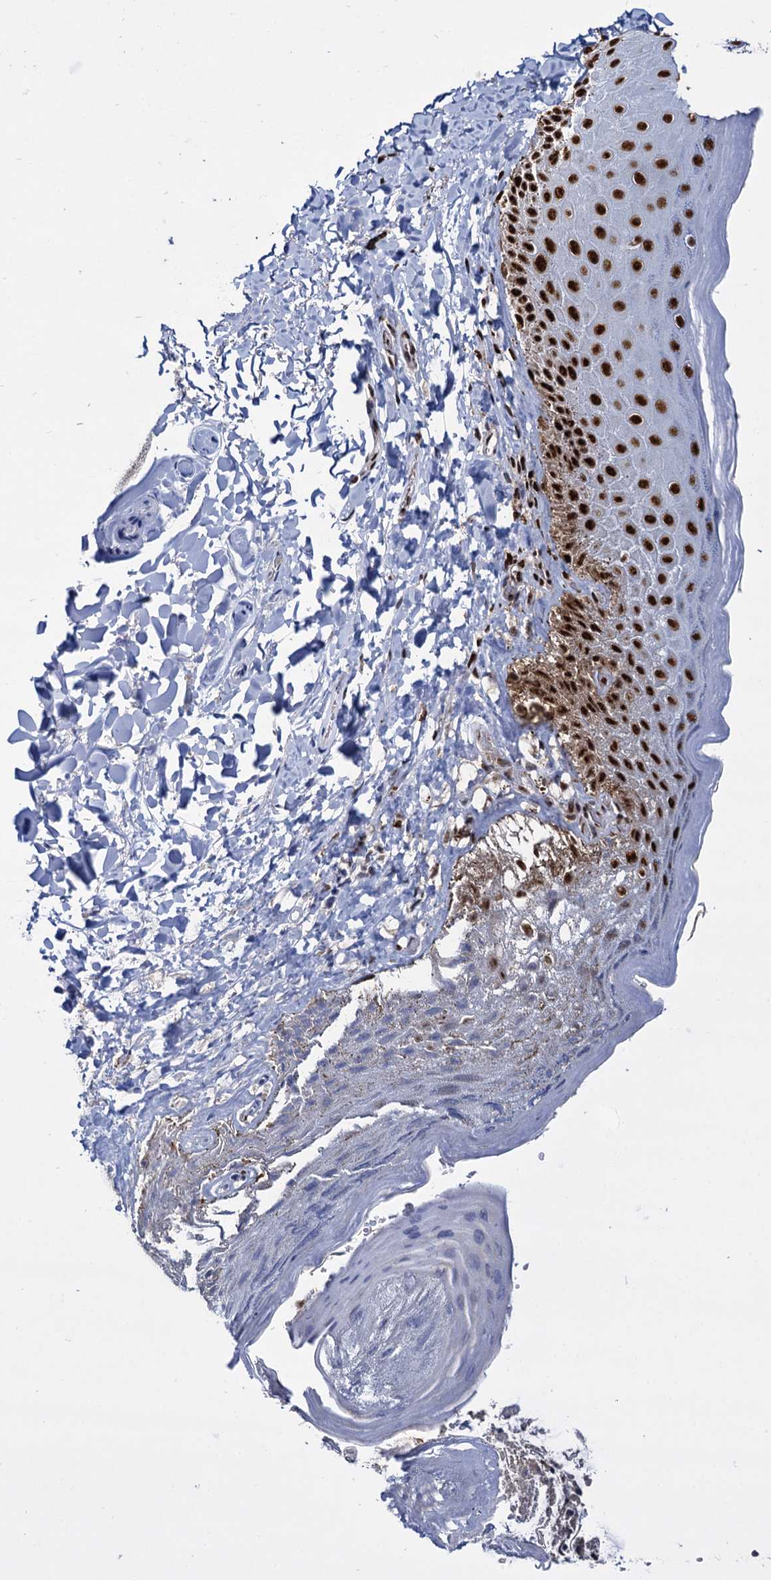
{"staining": {"intensity": "strong", "quantity": ">75%", "location": "nuclear"}, "tissue": "skin", "cell_type": "Epidermal cells", "image_type": "normal", "snomed": [{"axis": "morphology", "description": "Normal tissue, NOS"}, {"axis": "topography", "description": "Anal"}], "caption": "DAB (3,3'-diaminobenzidine) immunohistochemical staining of benign skin exhibits strong nuclear protein positivity in about >75% of epidermal cells.", "gene": "RPUSD4", "patient": {"sex": "male", "age": 44}}